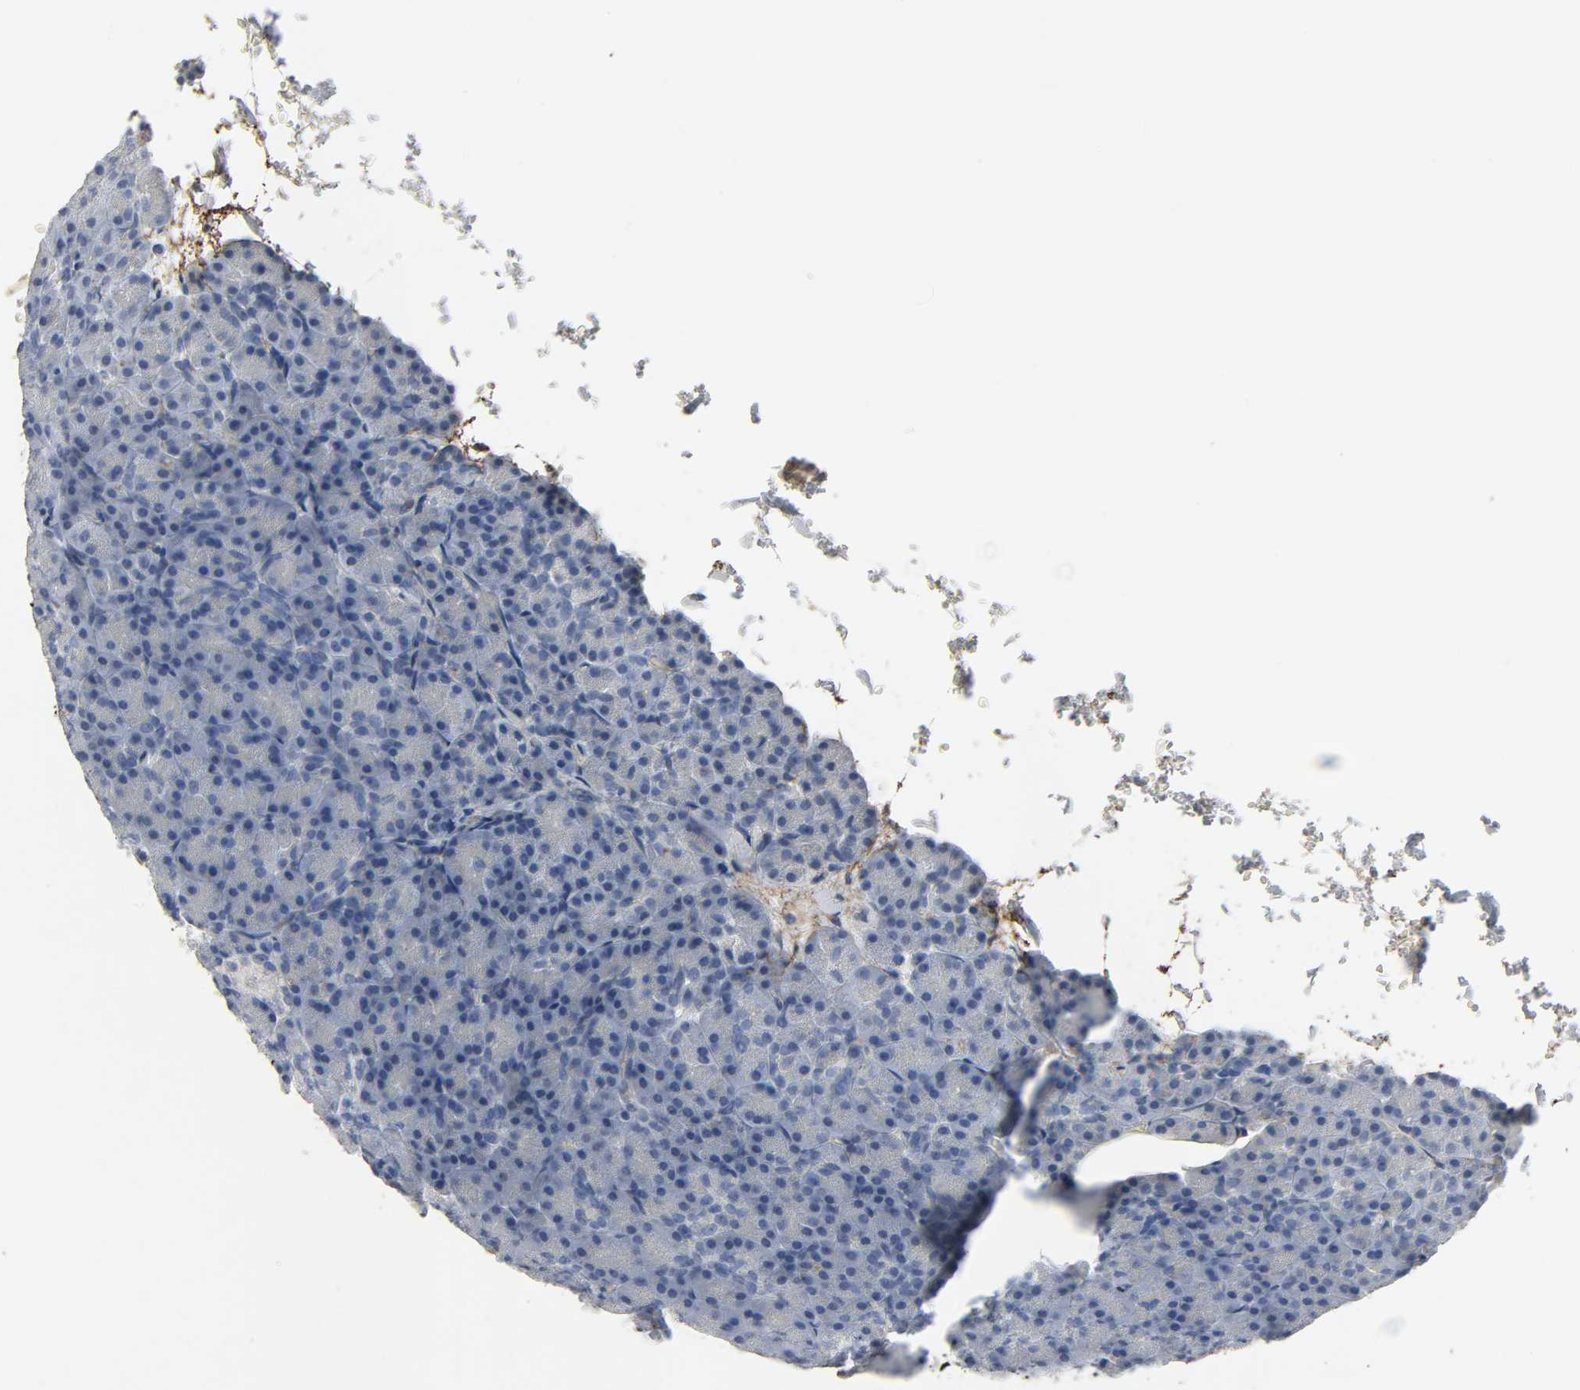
{"staining": {"intensity": "negative", "quantity": "none", "location": "none"}, "tissue": "pancreas", "cell_type": "Exocrine glandular cells", "image_type": "normal", "snomed": [{"axis": "morphology", "description": "Normal tissue, NOS"}, {"axis": "topography", "description": "Pancreas"}], "caption": "Immunohistochemical staining of normal pancreas shows no significant positivity in exocrine glandular cells.", "gene": "FBLN5", "patient": {"sex": "female", "age": 43}}